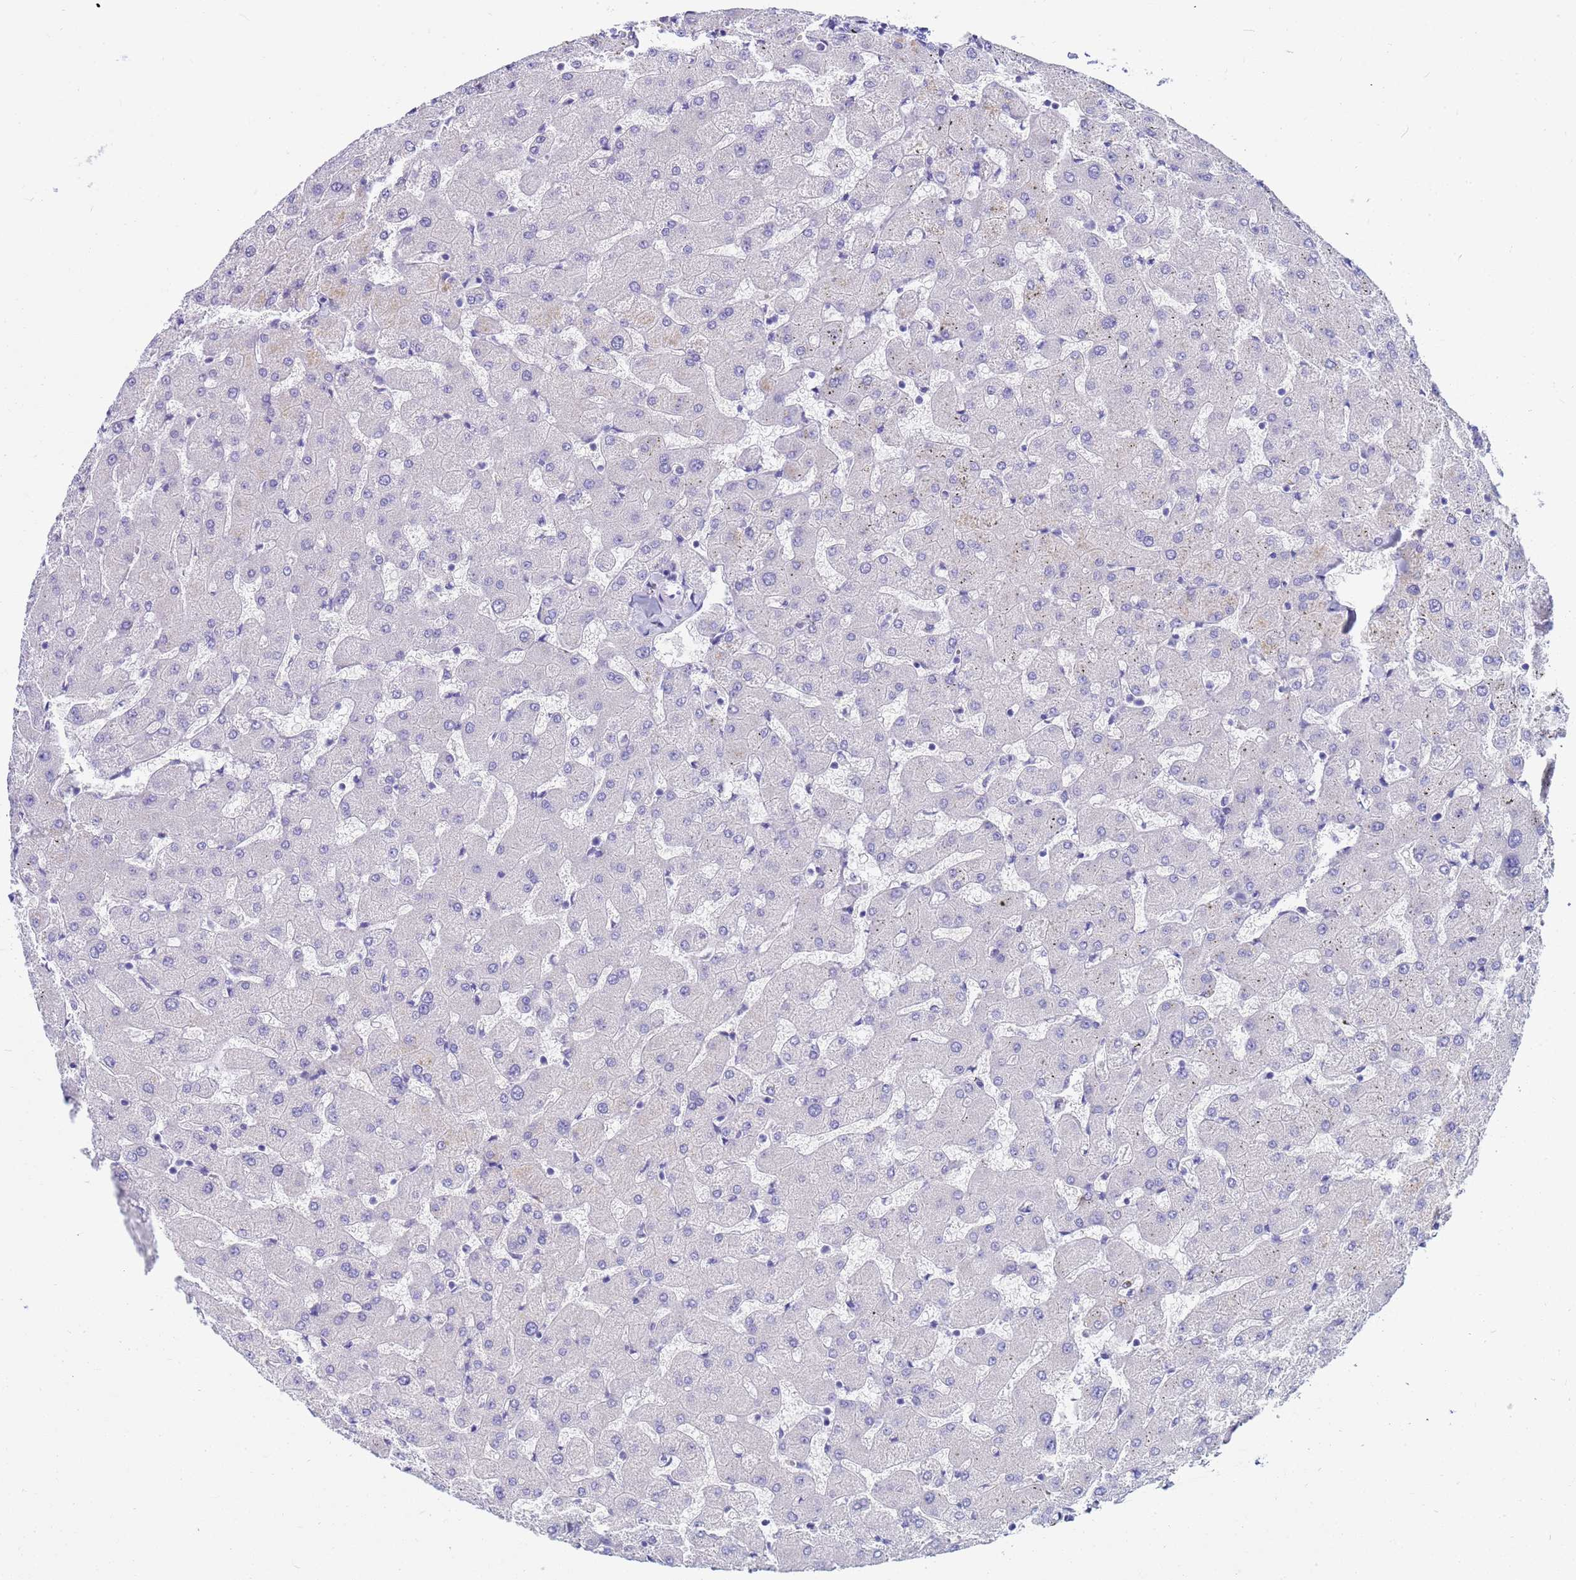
{"staining": {"intensity": "negative", "quantity": "none", "location": "none"}, "tissue": "liver", "cell_type": "Cholangiocytes", "image_type": "normal", "snomed": [{"axis": "morphology", "description": "Normal tissue, NOS"}, {"axis": "topography", "description": "Liver"}], "caption": "Unremarkable liver was stained to show a protein in brown. There is no significant staining in cholangiocytes. (DAB (3,3'-diaminobenzidine) immunohistochemistry, high magnification).", "gene": "SYCN", "patient": {"sex": "female", "age": 63}}